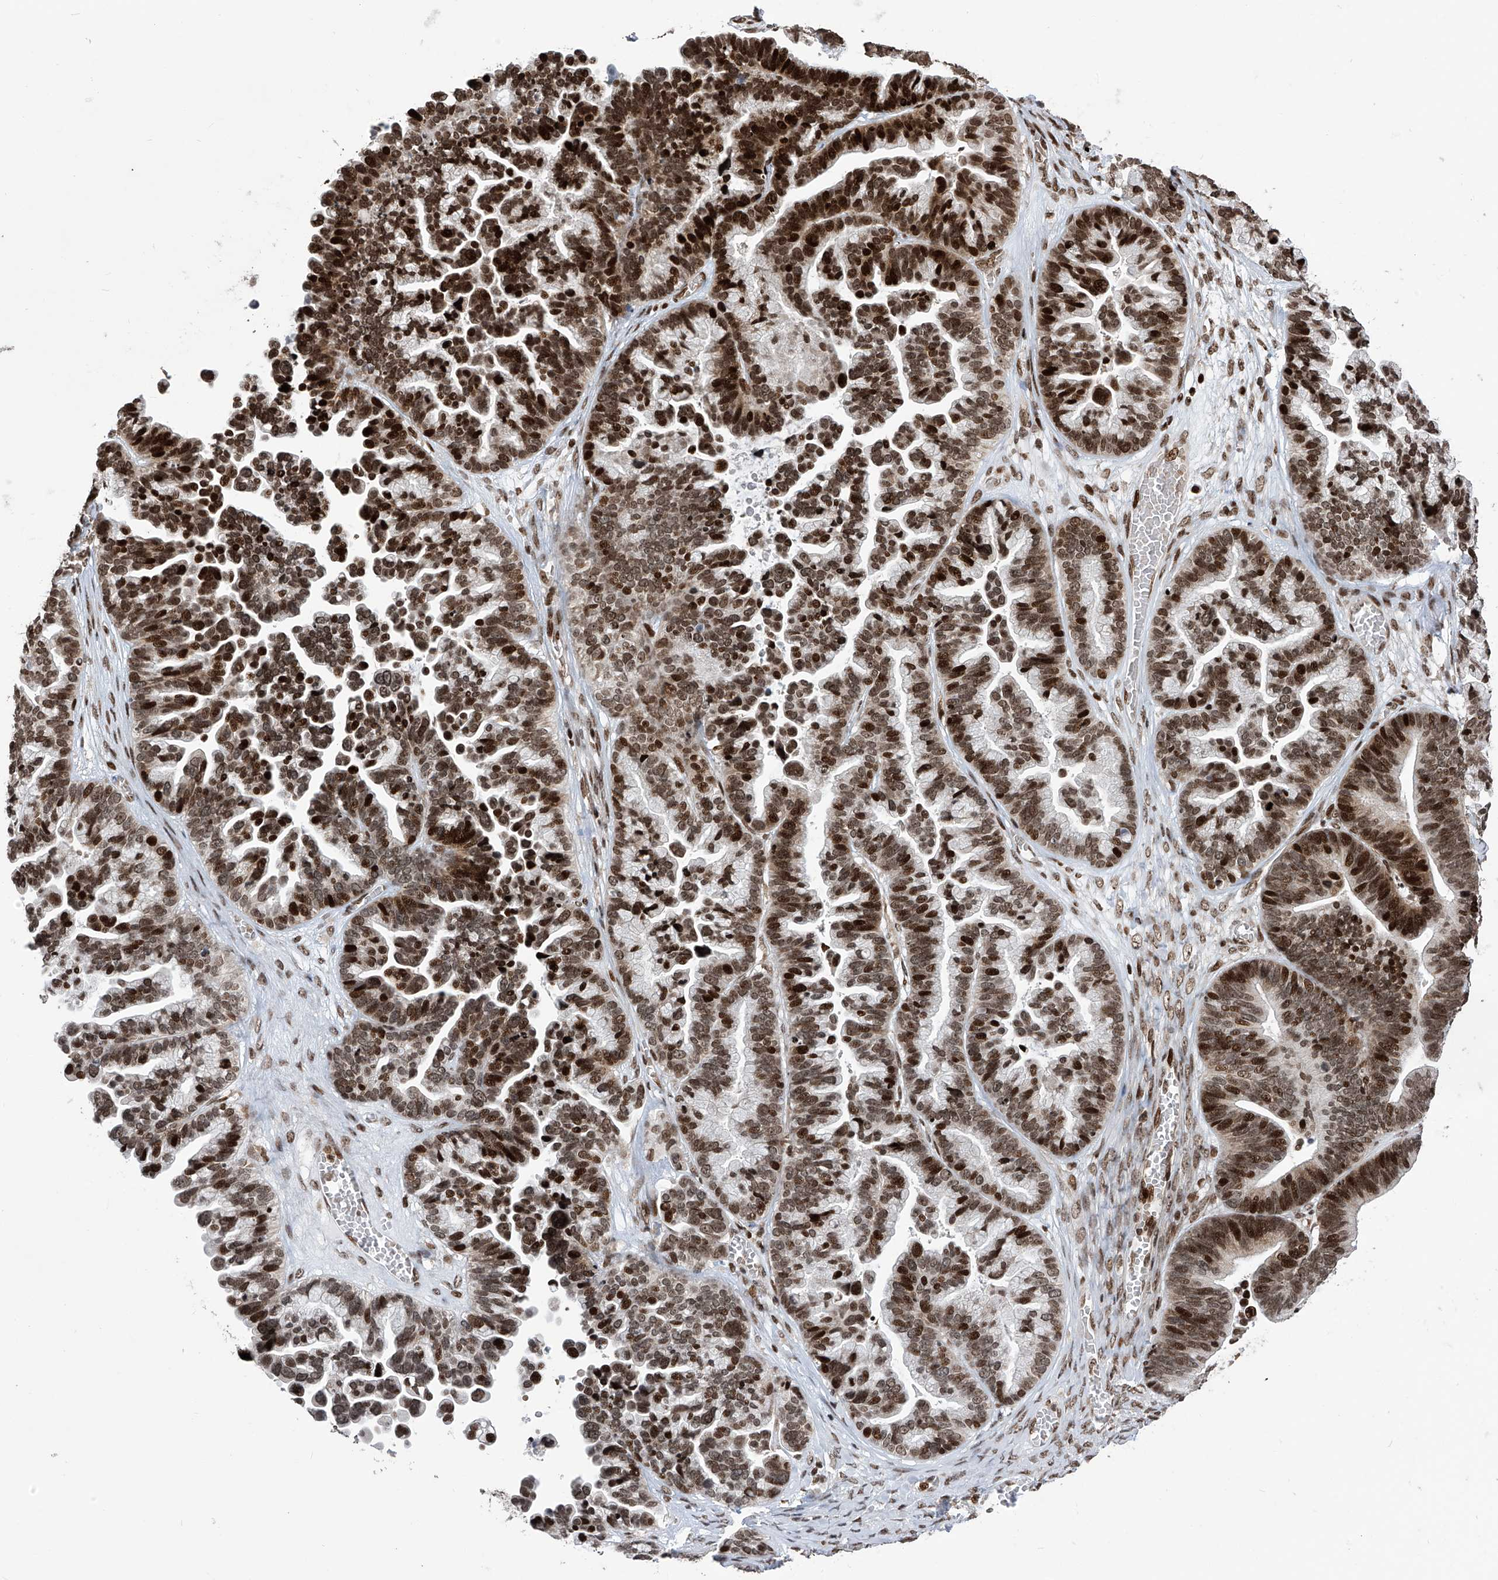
{"staining": {"intensity": "strong", "quantity": ">75%", "location": "nuclear"}, "tissue": "ovarian cancer", "cell_type": "Tumor cells", "image_type": "cancer", "snomed": [{"axis": "morphology", "description": "Cystadenocarcinoma, serous, NOS"}, {"axis": "topography", "description": "Ovary"}], "caption": "The histopathology image reveals a brown stain indicating the presence of a protein in the nuclear of tumor cells in serous cystadenocarcinoma (ovarian).", "gene": "PAK1IP1", "patient": {"sex": "female", "age": 56}}